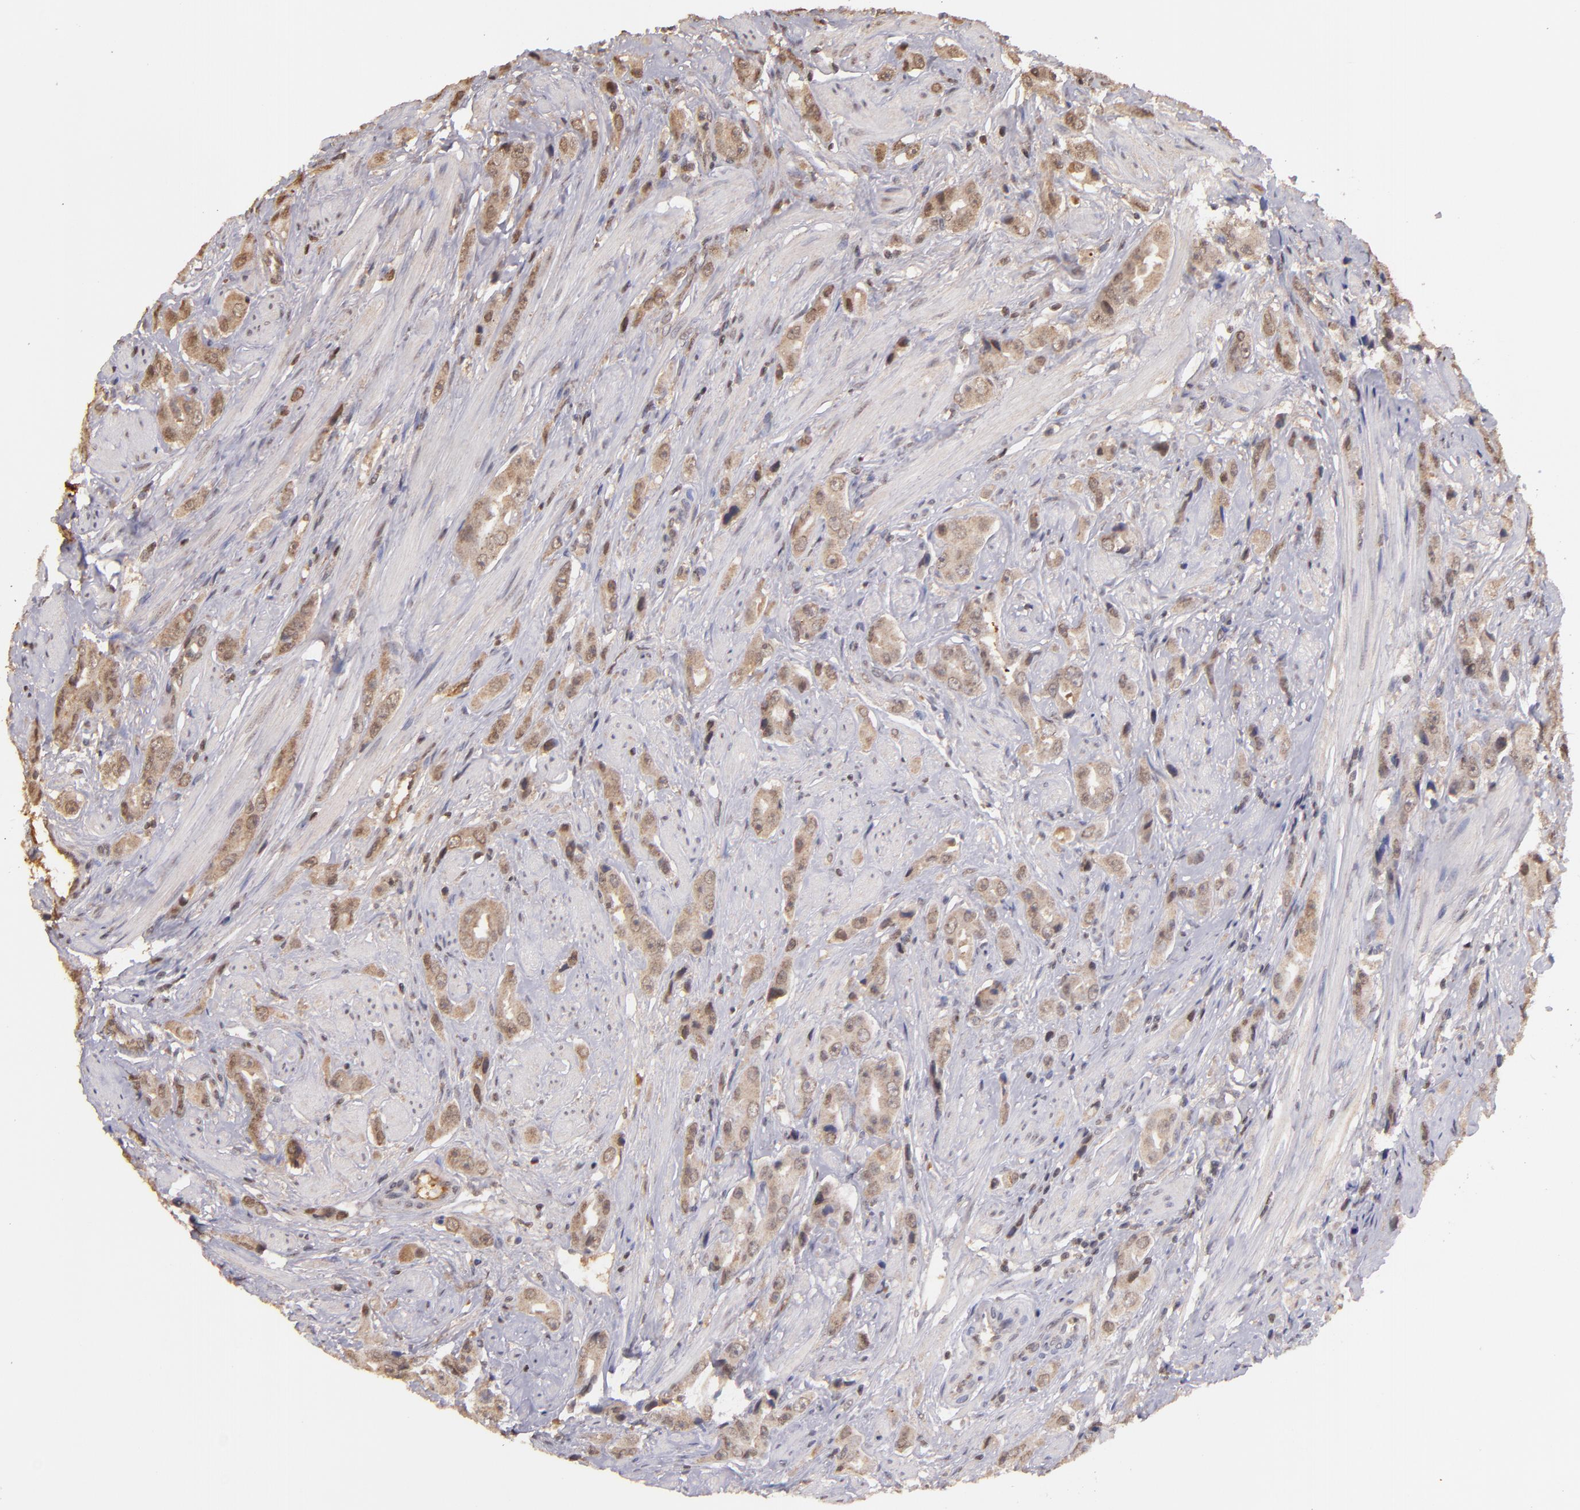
{"staining": {"intensity": "moderate", "quantity": ">75%", "location": "cytoplasmic/membranous"}, "tissue": "prostate cancer", "cell_type": "Tumor cells", "image_type": "cancer", "snomed": [{"axis": "morphology", "description": "Adenocarcinoma, Medium grade"}, {"axis": "topography", "description": "Prostate"}], "caption": "Immunohistochemistry image of human medium-grade adenocarcinoma (prostate) stained for a protein (brown), which shows medium levels of moderate cytoplasmic/membranous staining in approximately >75% of tumor cells.", "gene": "SERPINC1", "patient": {"sex": "male", "age": 53}}